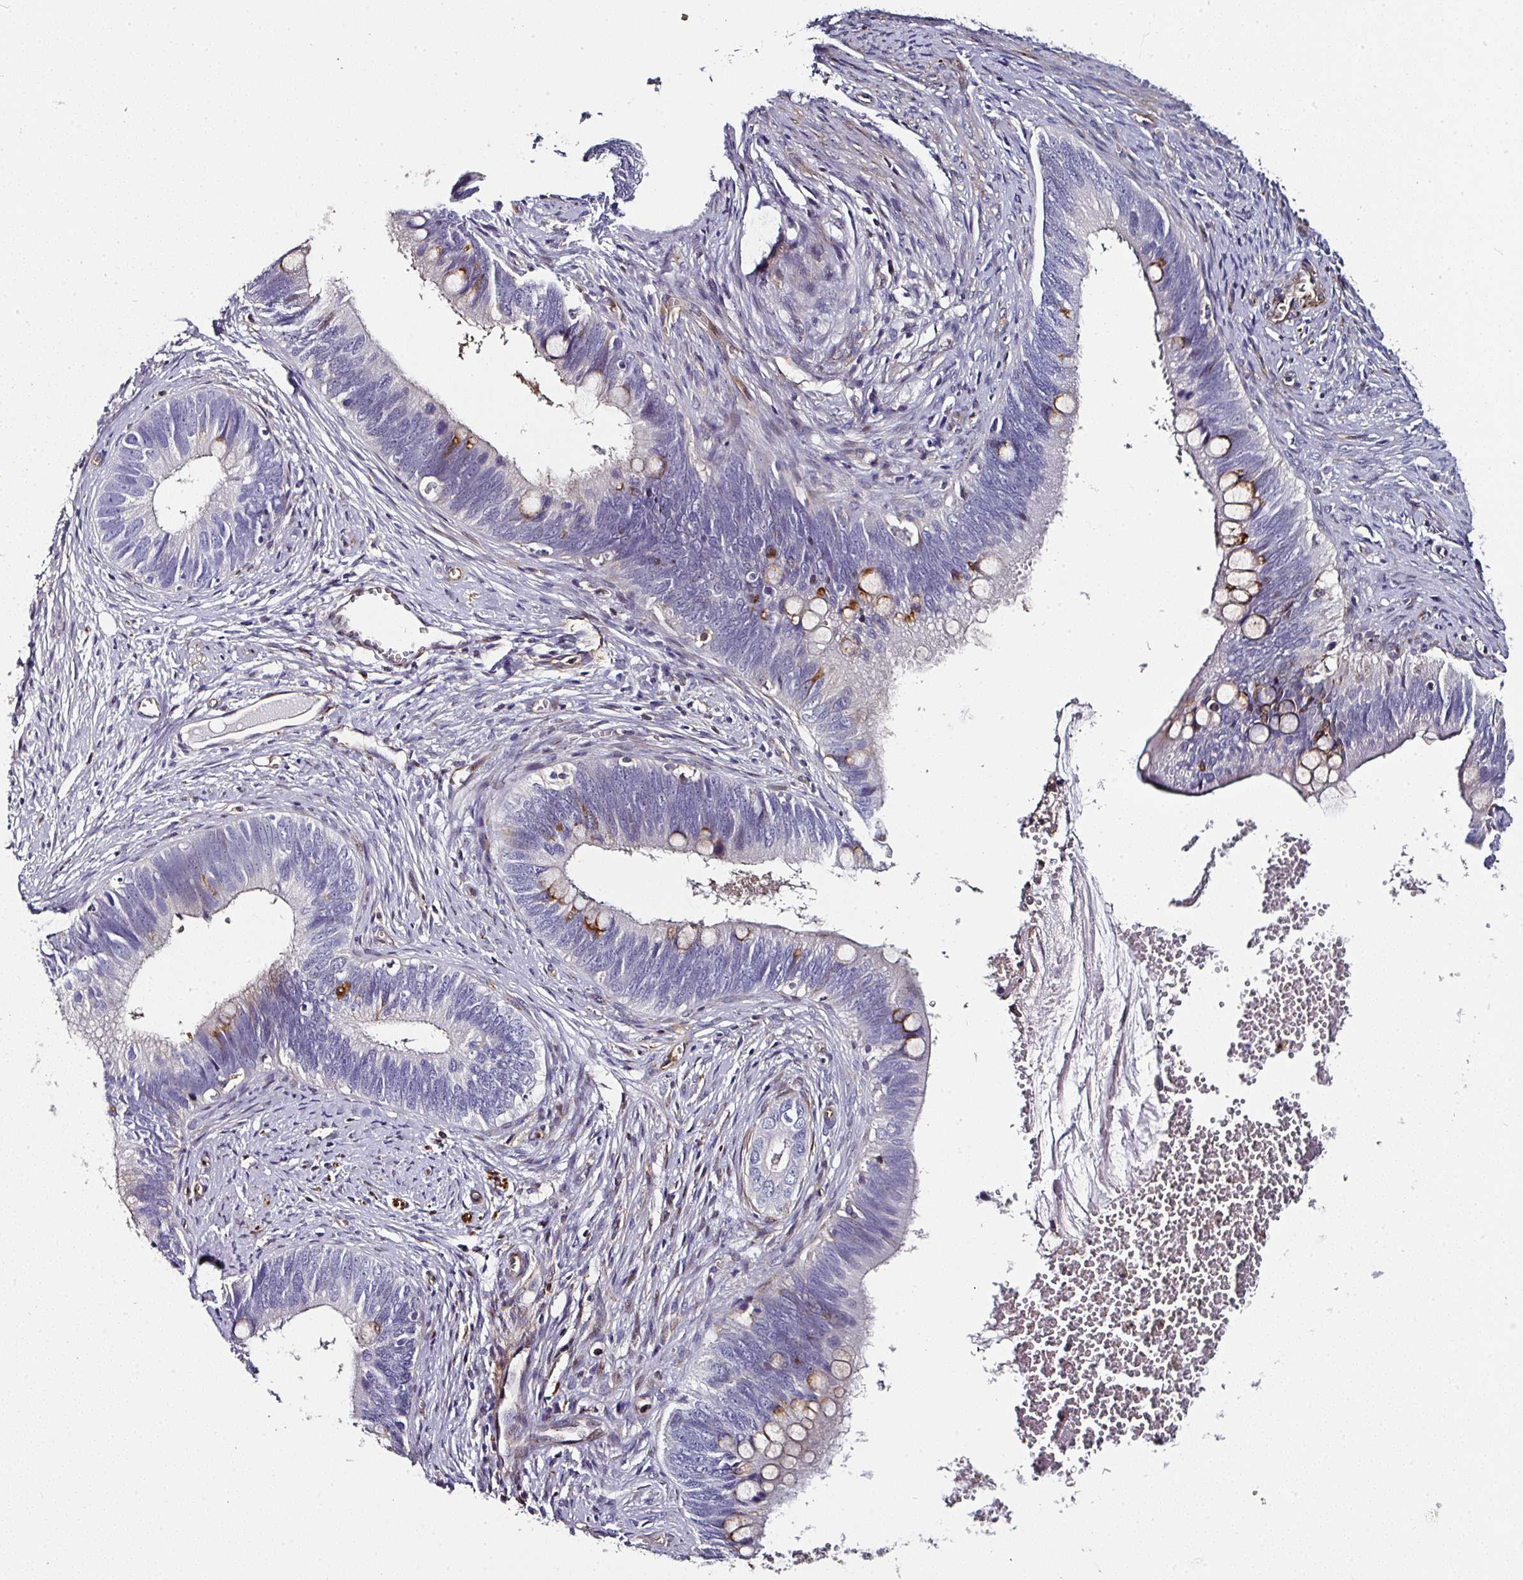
{"staining": {"intensity": "strong", "quantity": "<25%", "location": "cytoplasmic/membranous"}, "tissue": "cervical cancer", "cell_type": "Tumor cells", "image_type": "cancer", "snomed": [{"axis": "morphology", "description": "Adenocarcinoma, NOS"}, {"axis": "topography", "description": "Cervix"}], "caption": "Strong cytoplasmic/membranous staining for a protein is seen in about <25% of tumor cells of cervical cancer (adenocarcinoma) using immunohistochemistry.", "gene": "BEND5", "patient": {"sex": "female", "age": 42}}